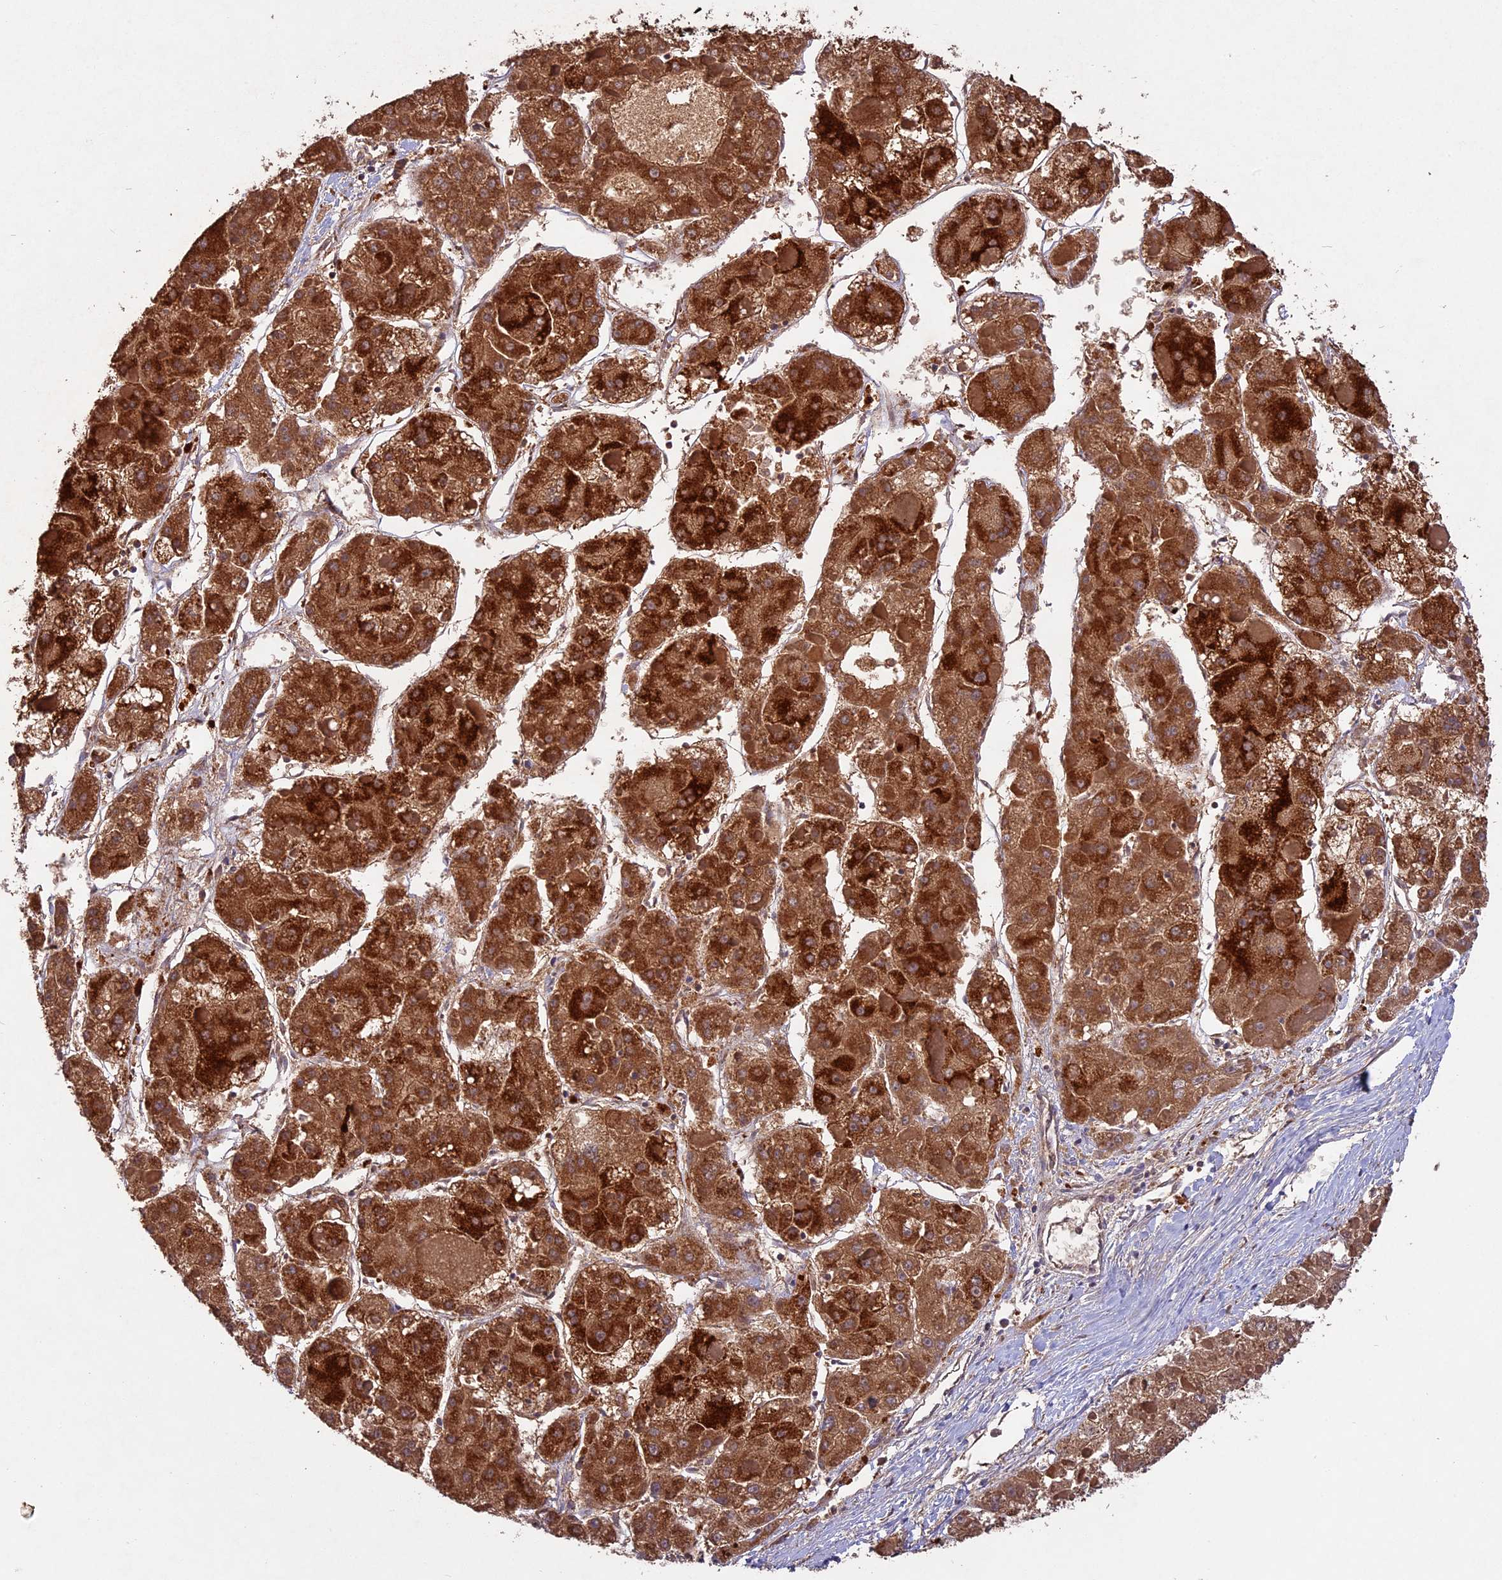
{"staining": {"intensity": "strong", "quantity": ">75%", "location": "cytoplasmic/membranous"}, "tissue": "liver cancer", "cell_type": "Tumor cells", "image_type": "cancer", "snomed": [{"axis": "morphology", "description": "Carcinoma, Hepatocellular, NOS"}, {"axis": "topography", "description": "Liver"}], "caption": "IHC staining of liver cancer, which exhibits high levels of strong cytoplasmic/membranous staining in about >75% of tumor cells indicating strong cytoplasmic/membranous protein staining. The staining was performed using DAB (brown) for protein detection and nuclei were counterstained in hematoxylin (blue).", "gene": "CHAC1", "patient": {"sex": "female", "age": 73}}